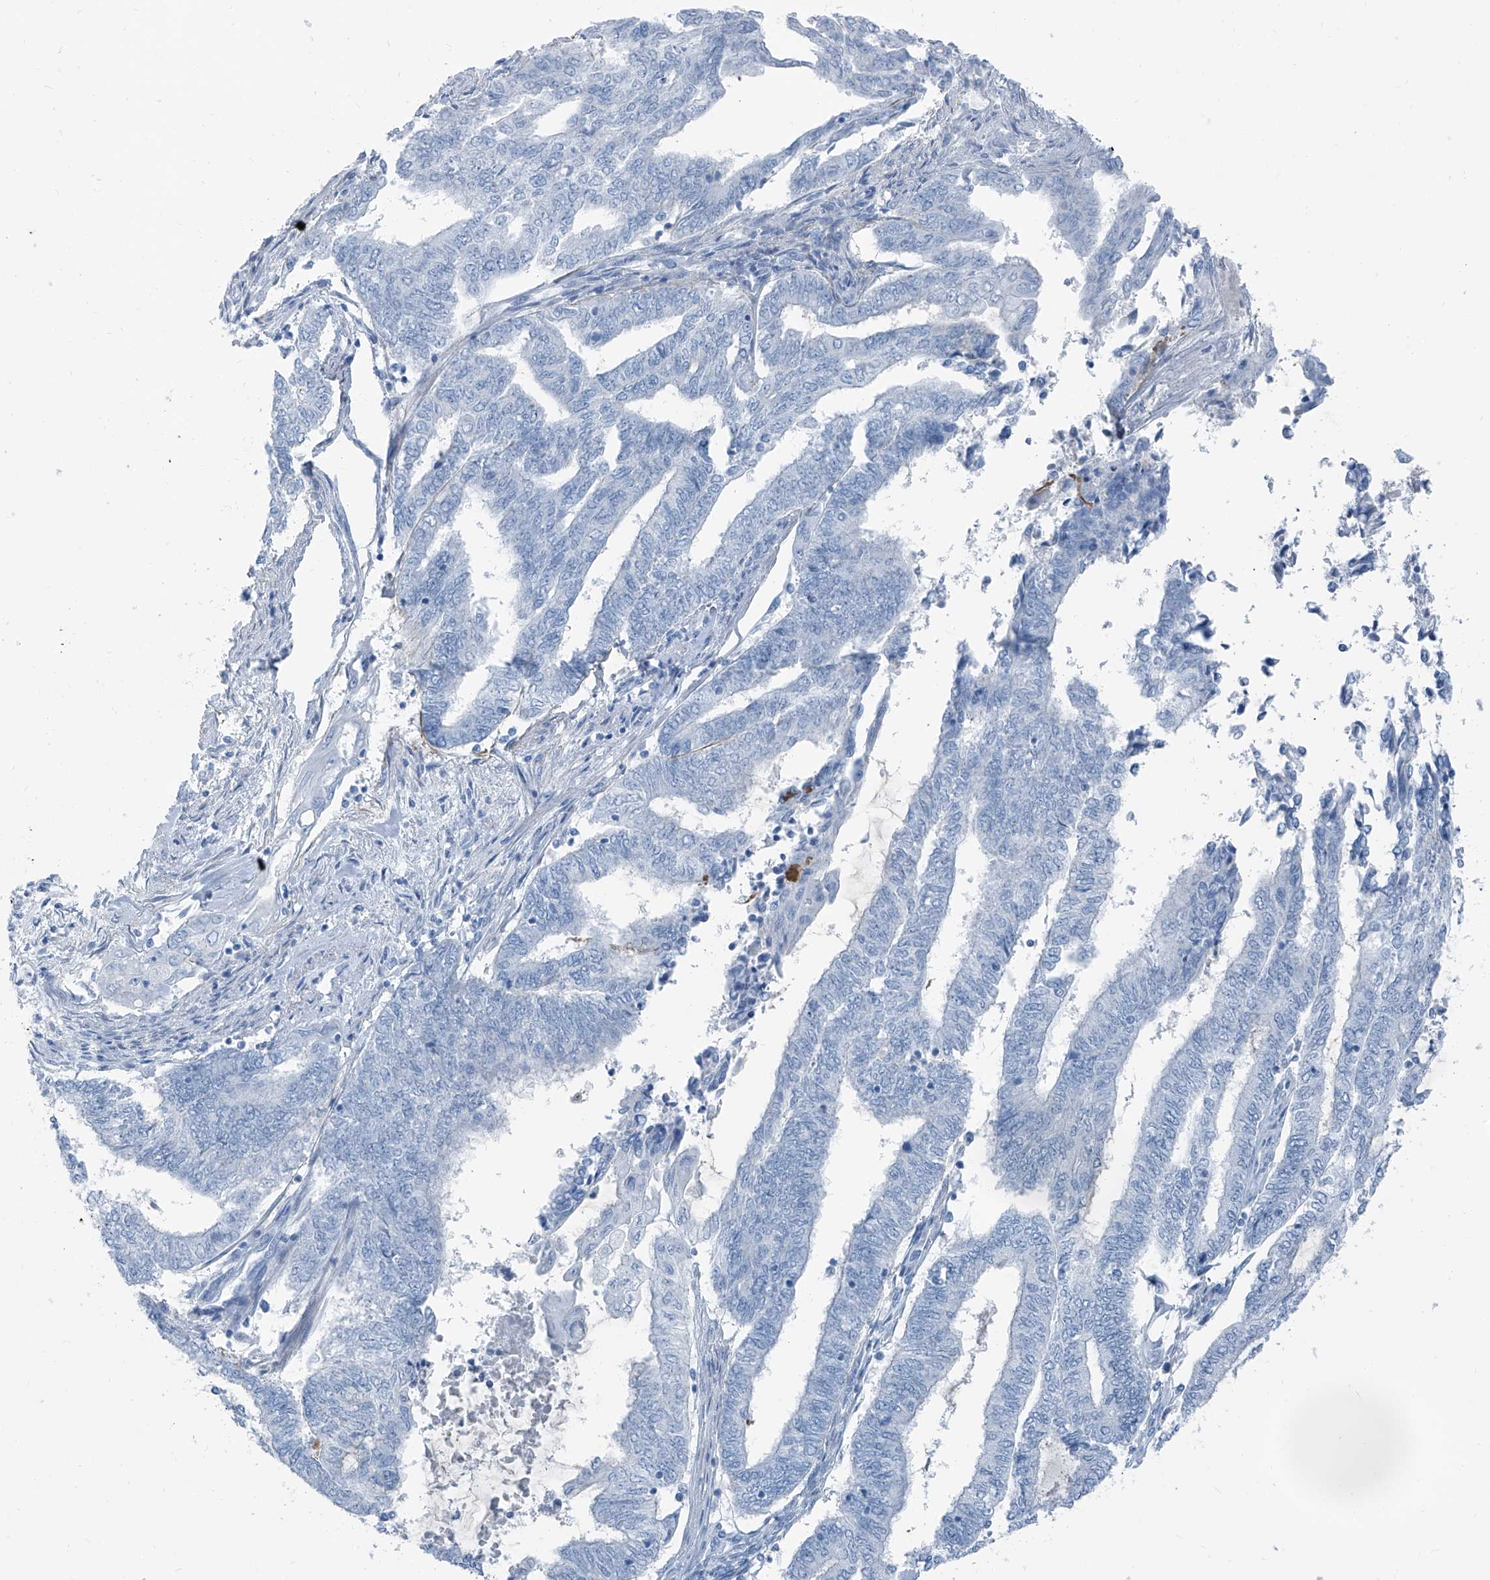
{"staining": {"intensity": "negative", "quantity": "none", "location": "none"}, "tissue": "endometrial cancer", "cell_type": "Tumor cells", "image_type": "cancer", "snomed": [{"axis": "morphology", "description": "Adenocarcinoma, NOS"}, {"axis": "topography", "description": "Uterus"}, {"axis": "topography", "description": "Endometrium"}], "caption": "This is an immunohistochemistry histopathology image of endometrial cancer (adenocarcinoma). There is no expression in tumor cells.", "gene": "RGN", "patient": {"sex": "female", "age": 70}}